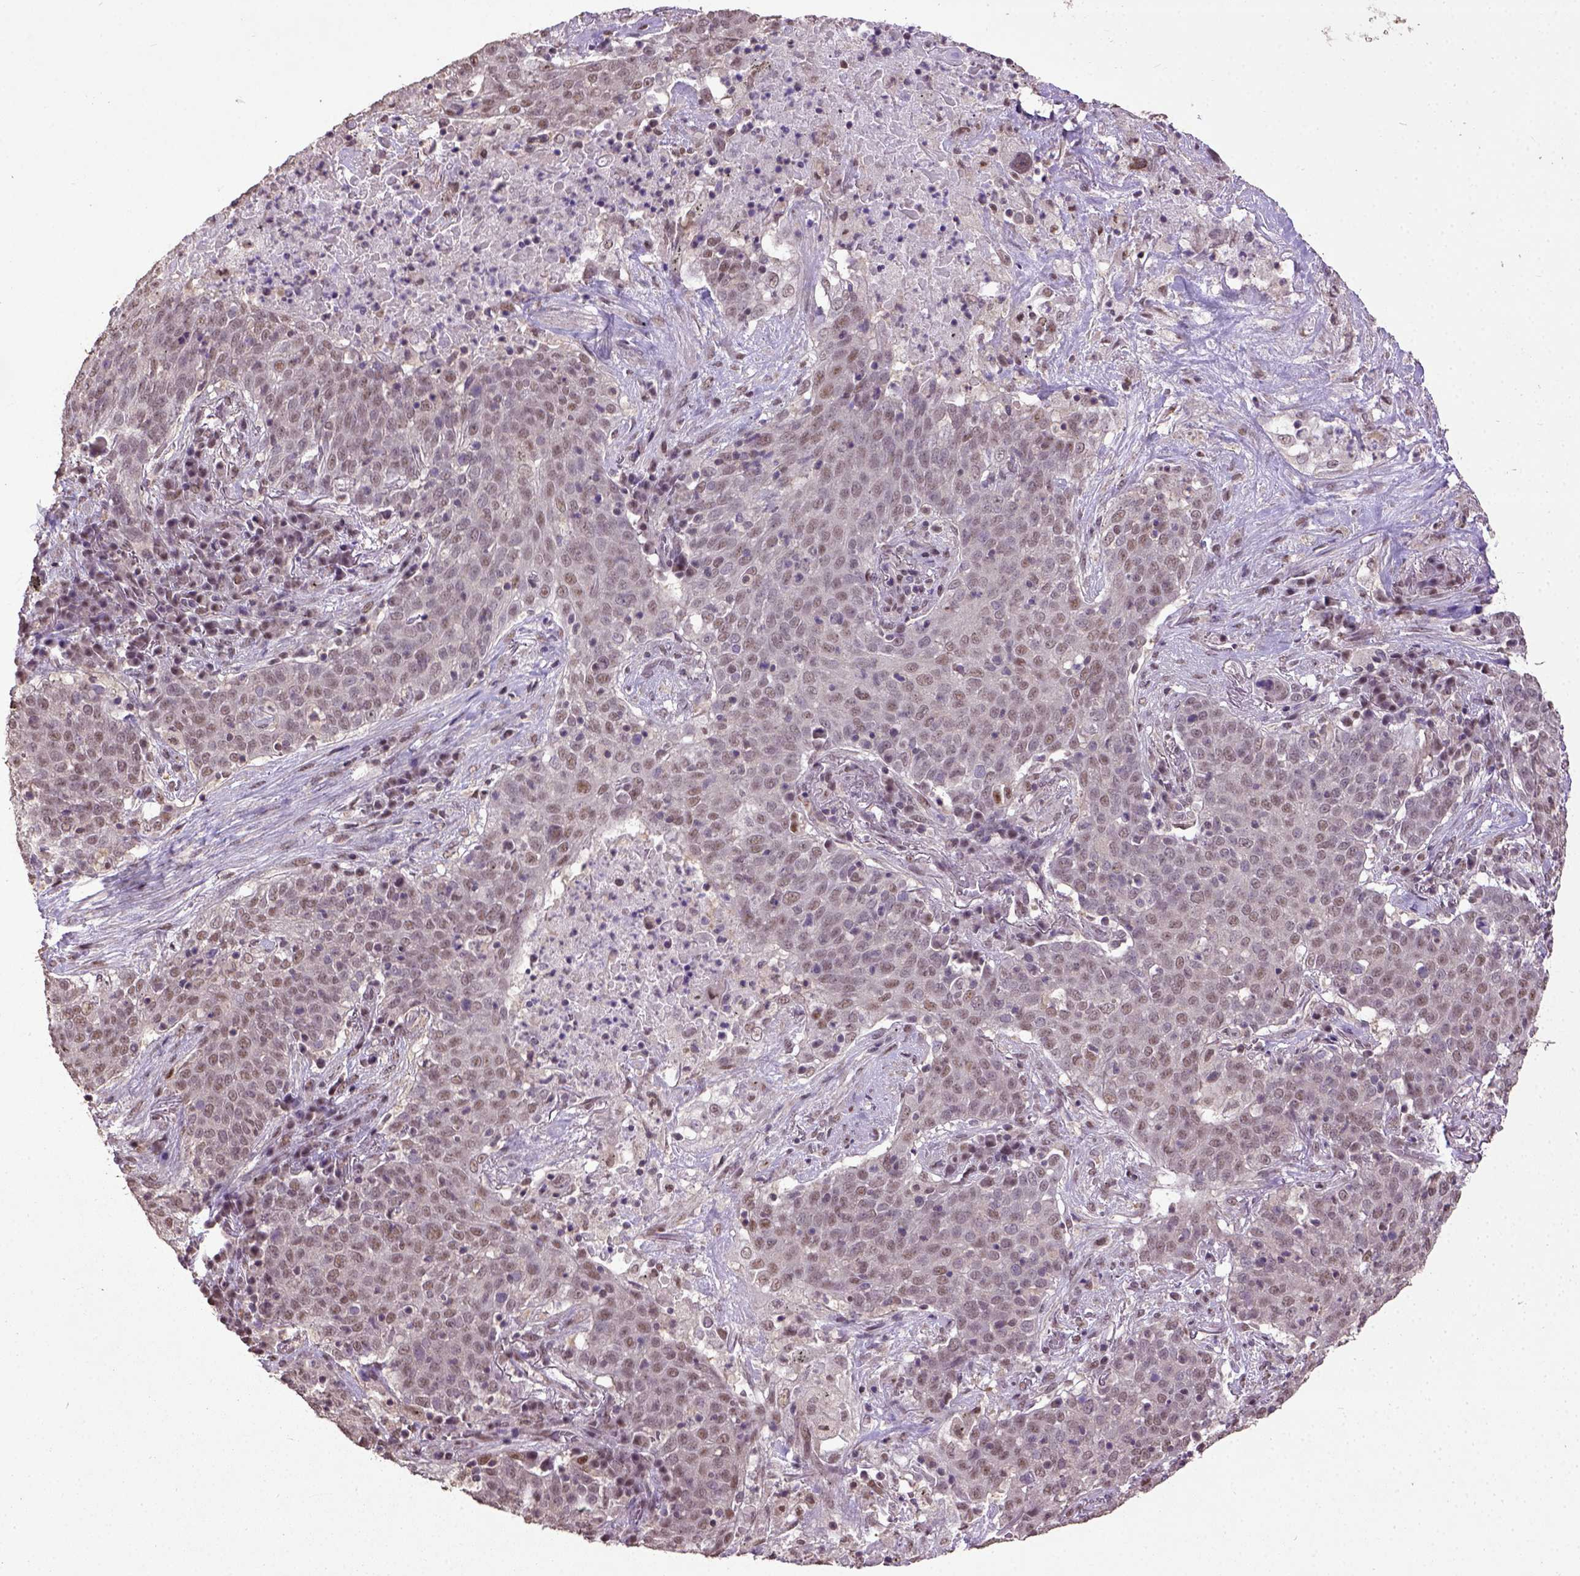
{"staining": {"intensity": "moderate", "quantity": ">75%", "location": "nuclear"}, "tissue": "lung cancer", "cell_type": "Tumor cells", "image_type": "cancer", "snomed": [{"axis": "morphology", "description": "Squamous cell carcinoma, NOS"}, {"axis": "topography", "description": "Lung"}], "caption": "A brown stain shows moderate nuclear positivity of a protein in human lung cancer tumor cells.", "gene": "UBA3", "patient": {"sex": "male", "age": 82}}